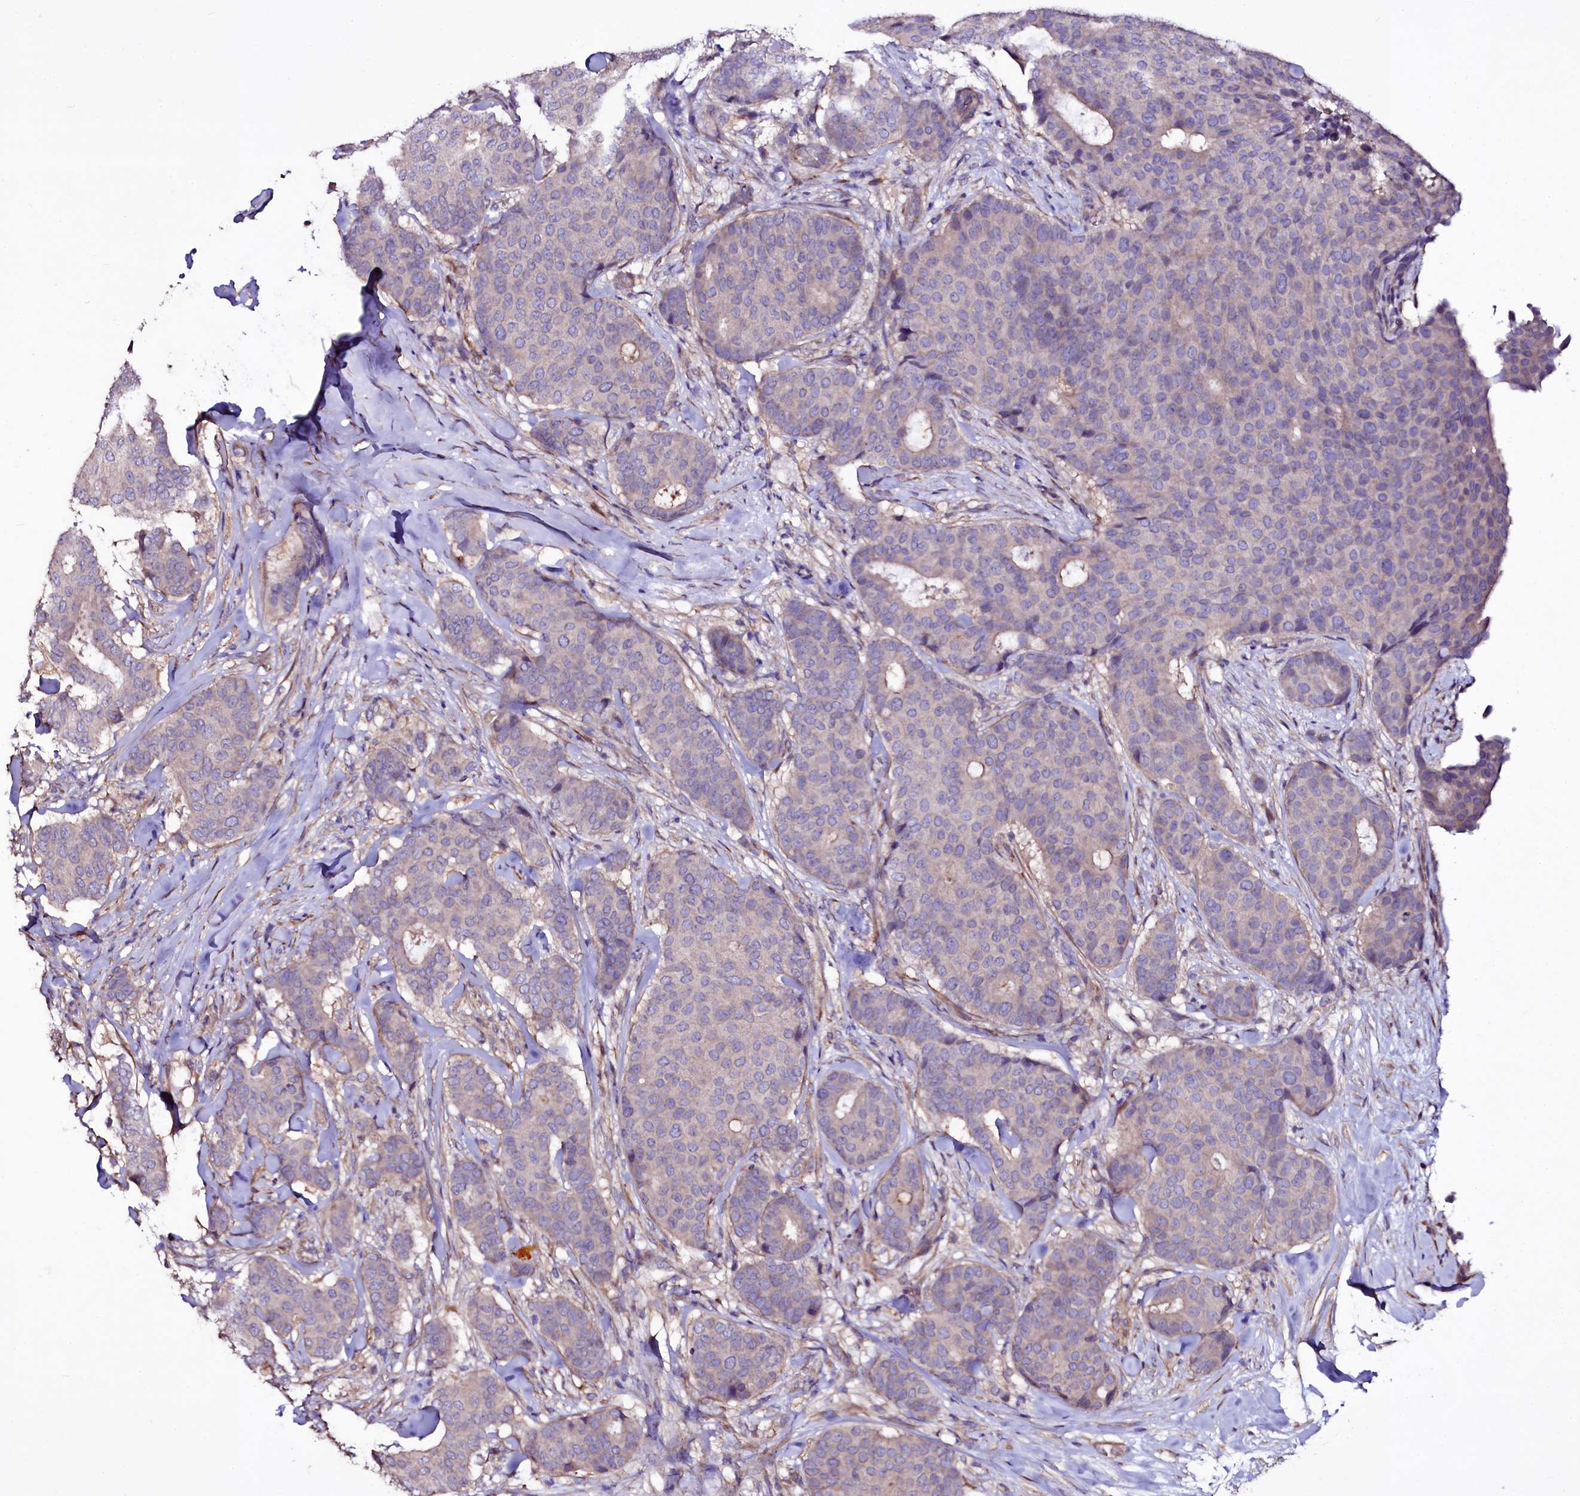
{"staining": {"intensity": "negative", "quantity": "none", "location": "none"}, "tissue": "breast cancer", "cell_type": "Tumor cells", "image_type": "cancer", "snomed": [{"axis": "morphology", "description": "Duct carcinoma"}, {"axis": "topography", "description": "Breast"}], "caption": "Infiltrating ductal carcinoma (breast) stained for a protein using immunohistochemistry (IHC) reveals no positivity tumor cells.", "gene": "WIPF3", "patient": {"sex": "female", "age": 75}}